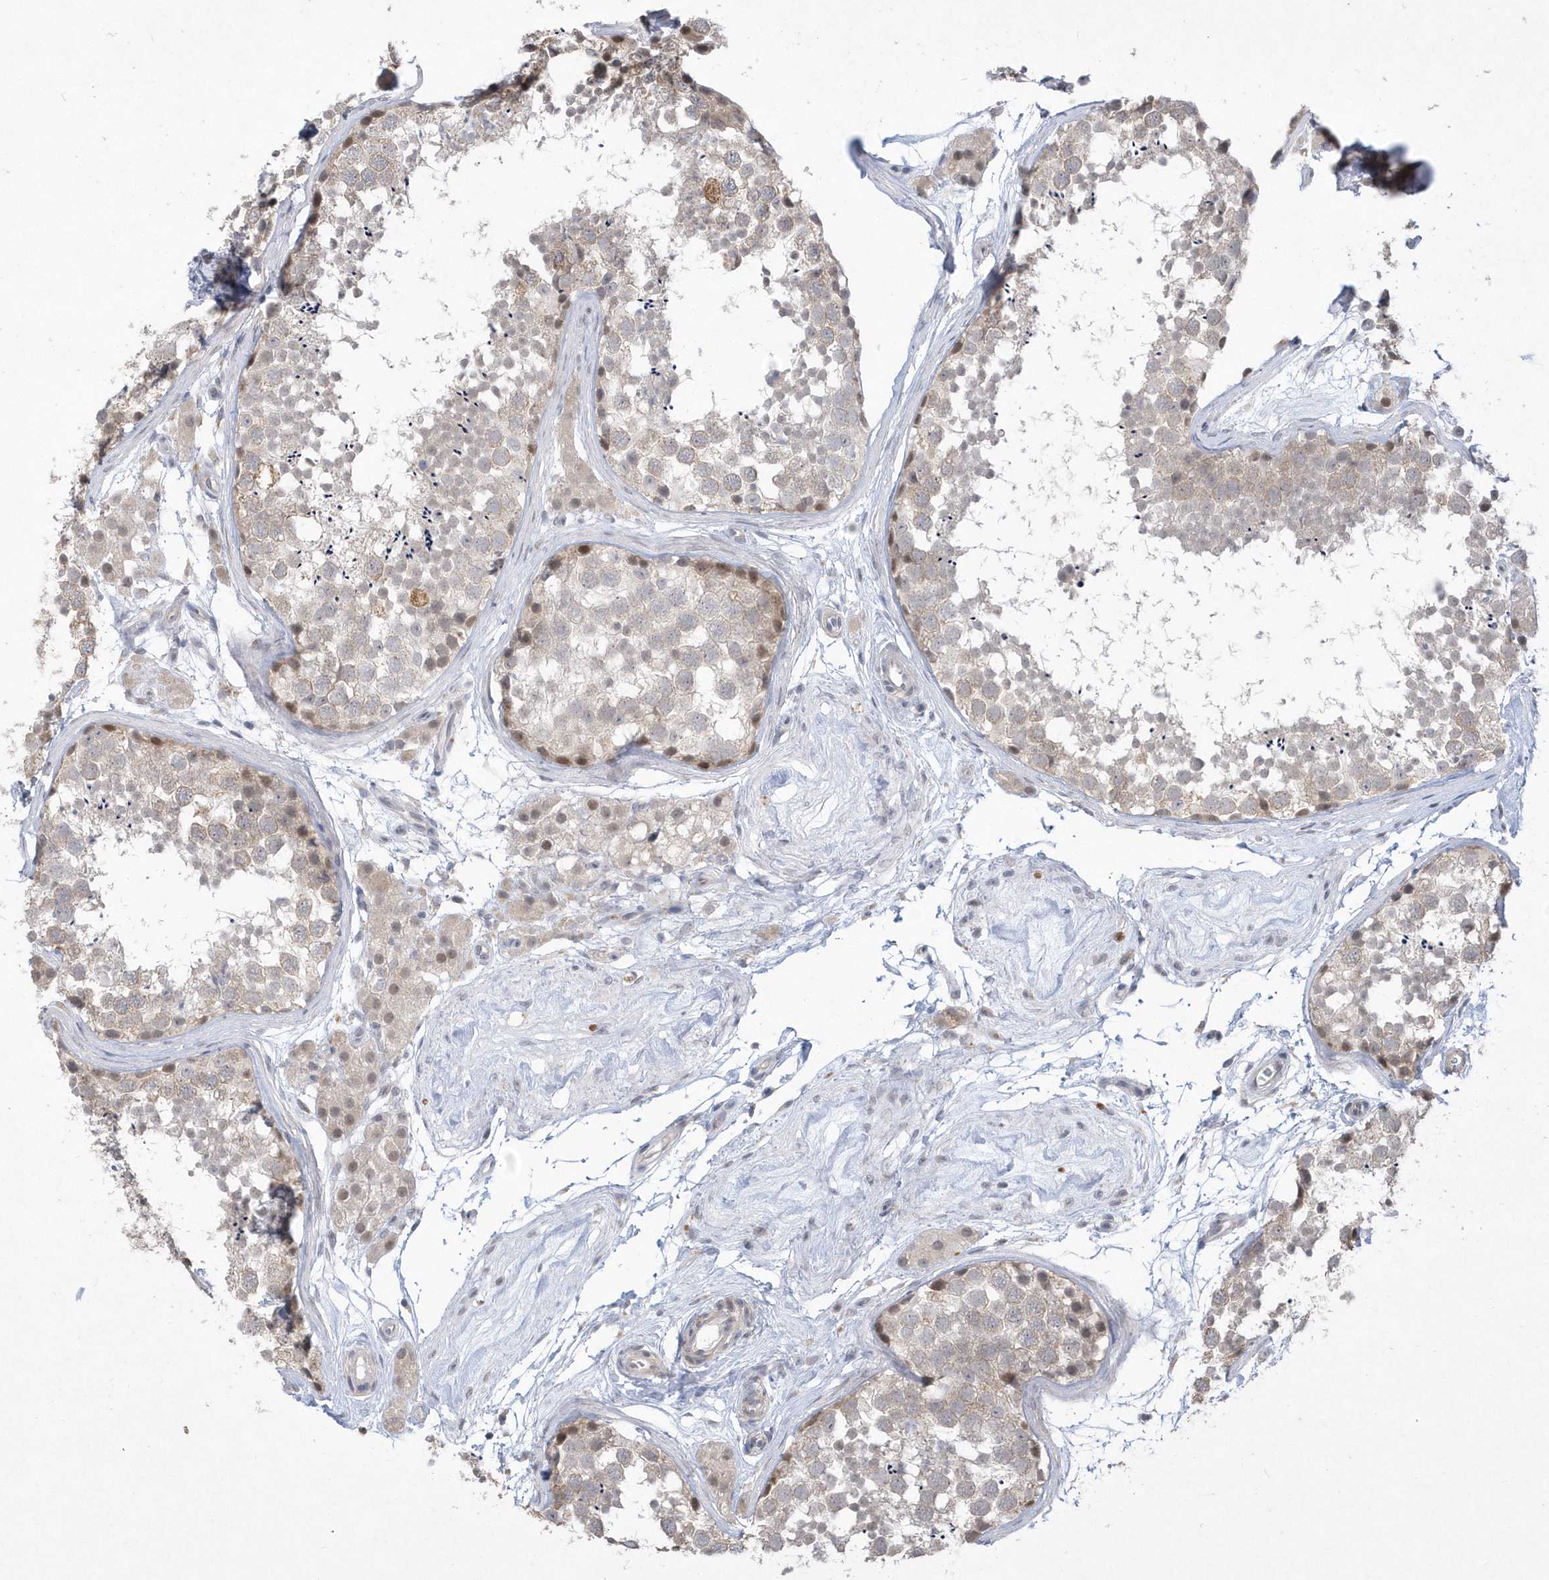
{"staining": {"intensity": "moderate", "quantity": "<25%", "location": "nuclear"}, "tissue": "testis", "cell_type": "Cells in seminiferous ducts", "image_type": "normal", "snomed": [{"axis": "morphology", "description": "Normal tissue, NOS"}, {"axis": "topography", "description": "Testis"}], "caption": "Testis stained with immunohistochemistry exhibits moderate nuclear staining in about <25% of cells in seminiferous ducts. (DAB (3,3'-diaminobenzidine) IHC, brown staining for protein, blue staining for nuclei).", "gene": "TSPEAR", "patient": {"sex": "male", "age": 56}}